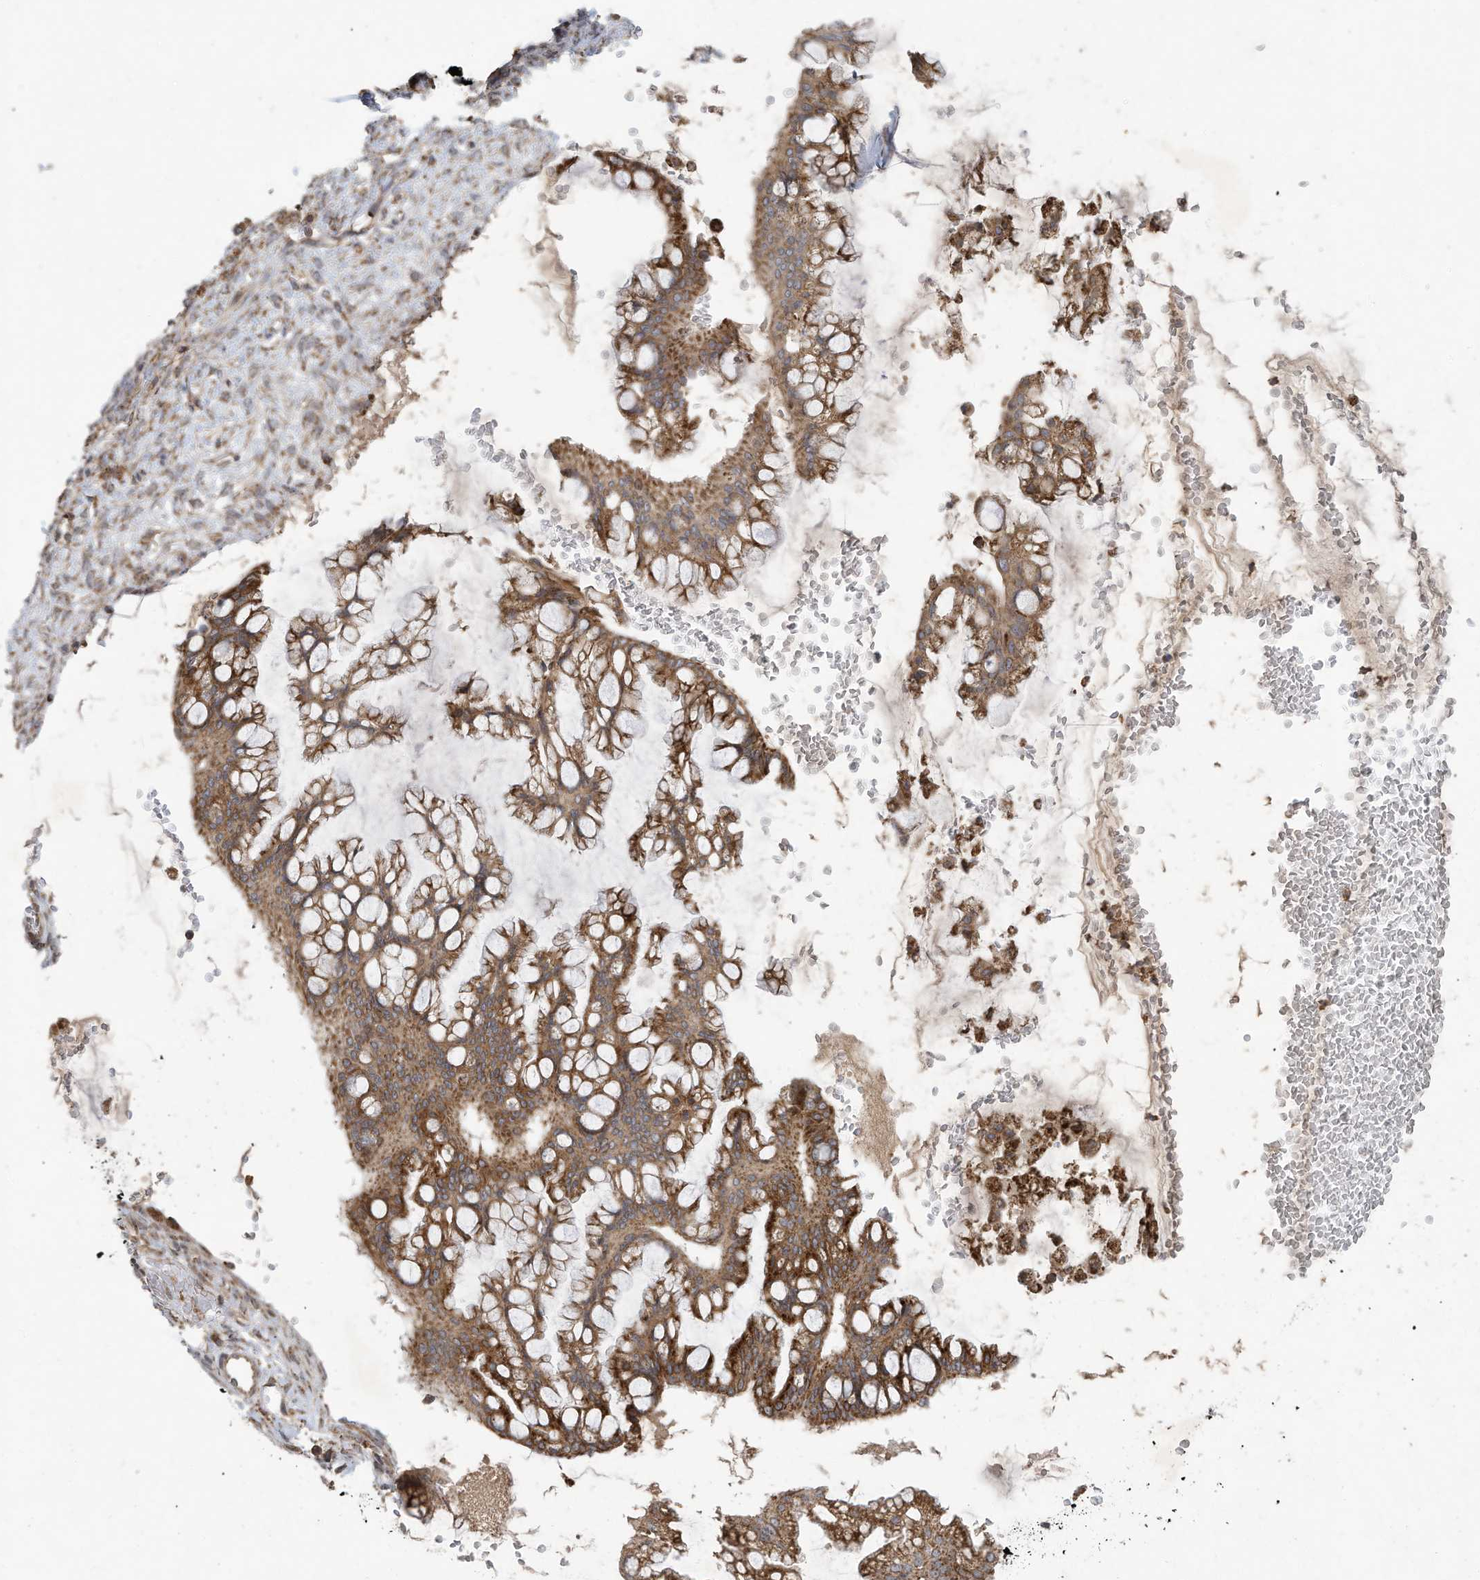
{"staining": {"intensity": "moderate", "quantity": ">75%", "location": "cytoplasmic/membranous"}, "tissue": "ovarian cancer", "cell_type": "Tumor cells", "image_type": "cancer", "snomed": [{"axis": "morphology", "description": "Cystadenocarcinoma, mucinous, NOS"}, {"axis": "topography", "description": "Ovary"}], "caption": "A brown stain highlights moderate cytoplasmic/membranous staining of a protein in mucinous cystadenocarcinoma (ovarian) tumor cells. Immunohistochemistry (ihc) stains the protein in brown and the nuclei are stained blue.", "gene": "C2orf74", "patient": {"sex": "female", "age": 73}}